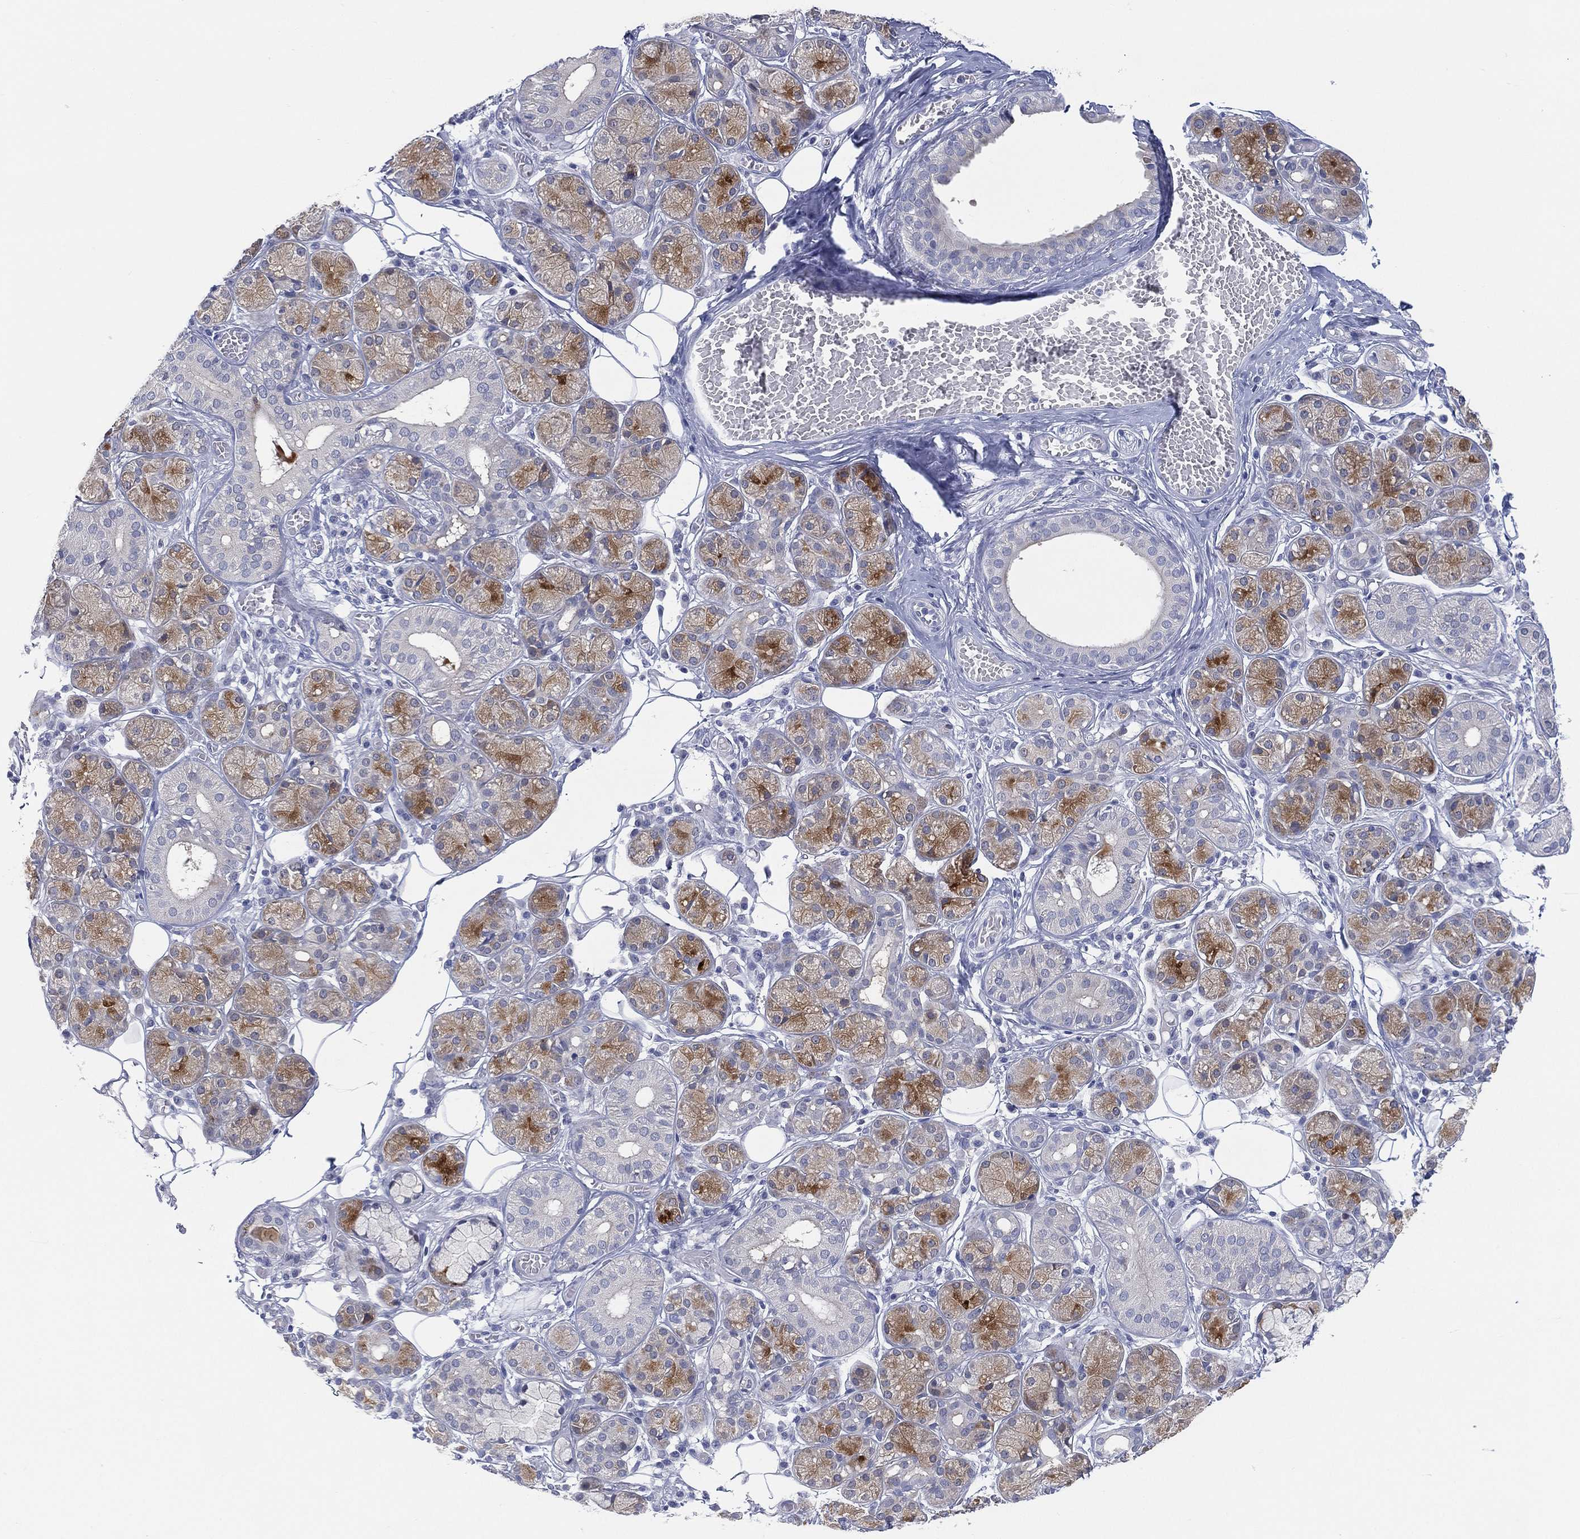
{"staining": {"intensity": "moderate", "quantity": "25%-75%", "location": "cytoplasmic/membranous"}, "tissue": "salivary gland", "cell_type": "Glandular cells", "image_type": "normal", "snomed": [{"axis": "morphology", "description": "Normal tissue, NOS"}, {"axis": "topography", "description": "Salivary gland"}, {"axis": "topography", "description": "Peripheral nerve tissue"}], "caption": "Benign salivary gland displays moderate cytoplasmic/membranous staining in approximately 25%-75% of glandular cells, visualized by immunohistochemistry.", "gene": "C5orf46", "patient": {"sex": "male", "age": 71}}